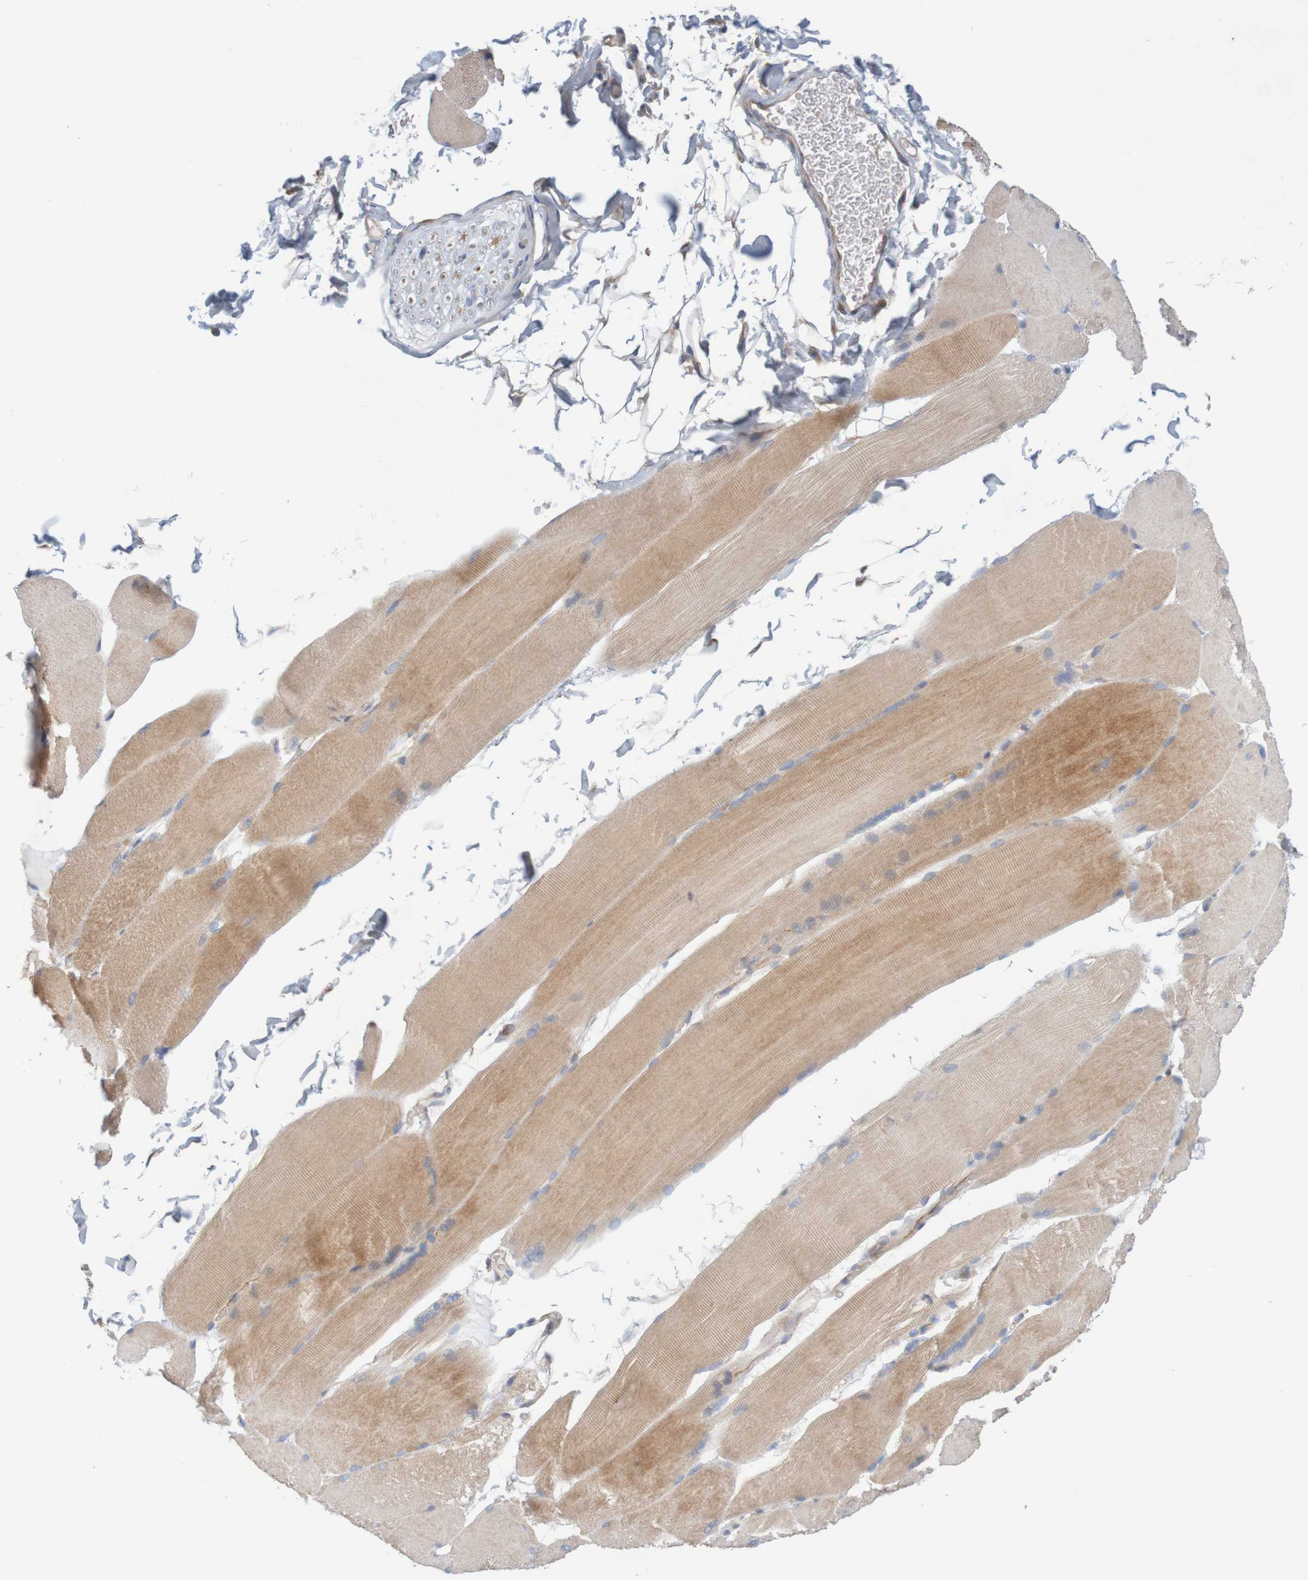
{"staining": {"intensity": "moderate", "quantity": ">75%", "location": "cytoplasmic/membranous"}, "tissue": "skeletal muscle", "cell_type": "Myocytes", "image_type": "normal", "snomed": [{"axis": "morphology", "description": "Normal tissue, NOS"}, {"axis": "topography", "description": "Skin"}, {"axis": "topography", "description": "Skeletal muscle"}], "caption": "Benign skeletal muscle shows moderate cytoplasmic/membranous staining in about >75% of myocytes.", "gene": "KRT23", "patient": {"sex": "male", "age": 83}}